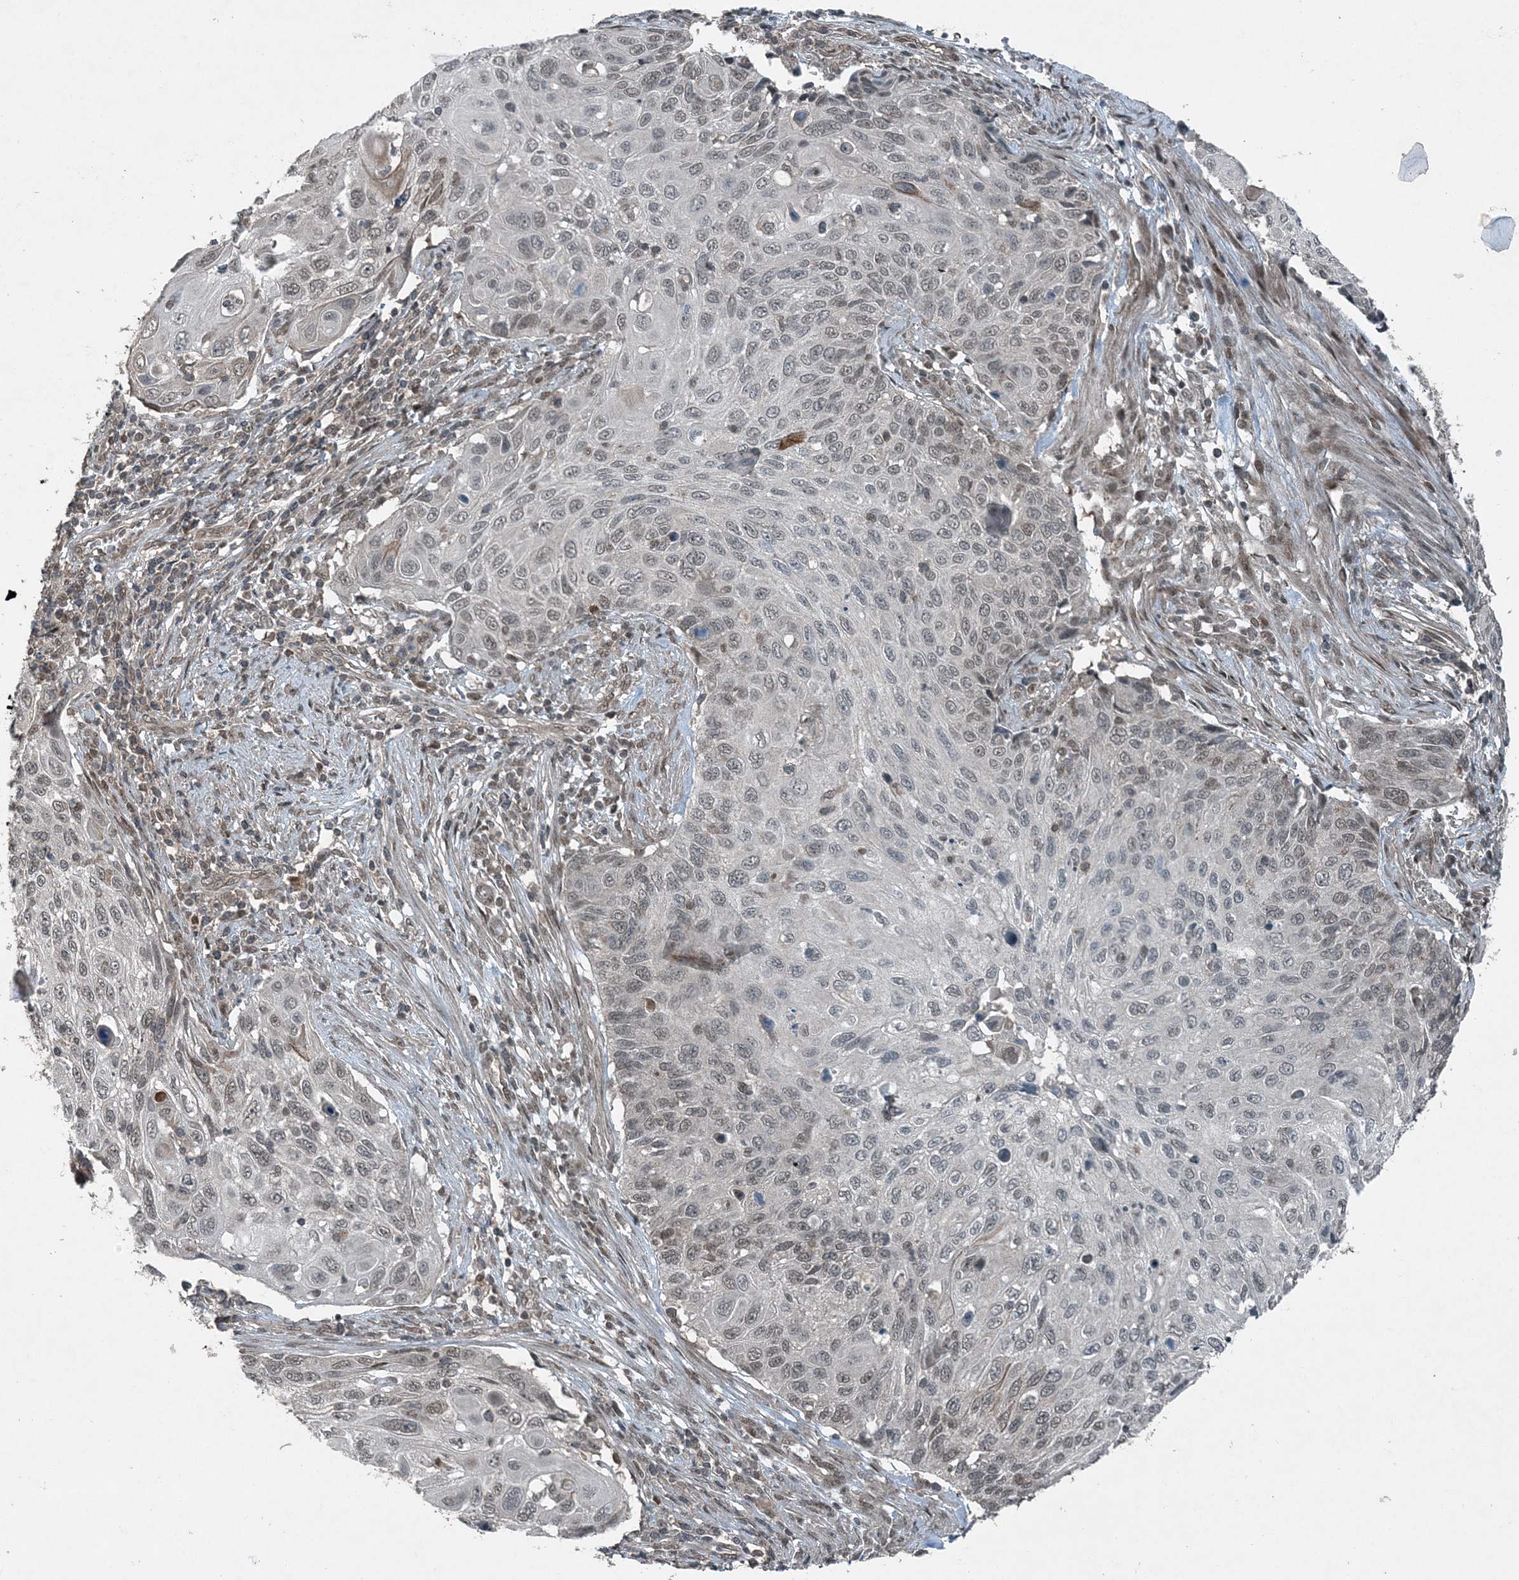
{"staining": {"intensity": "weak", "quantity": ">75%", "location": "nuclear"}, "tissue": "cervical cancer", "cell_type": "Tumor cells", "image_type": "cancer", "snomed": [{"axis": "morphology", "description": "Squamous cell carcinoma, NOS"}, {"axis": "topography", "description": "Cervix"}], "caption": "Immunohistochemical staining of human cervical cancer (squamous cell carcinoma) exhibits low levels of weak nuclear staining in approximately >75% of tumor cells.", "gene": "COPS7B", "patient": {"sex": "female", "age": 70}}